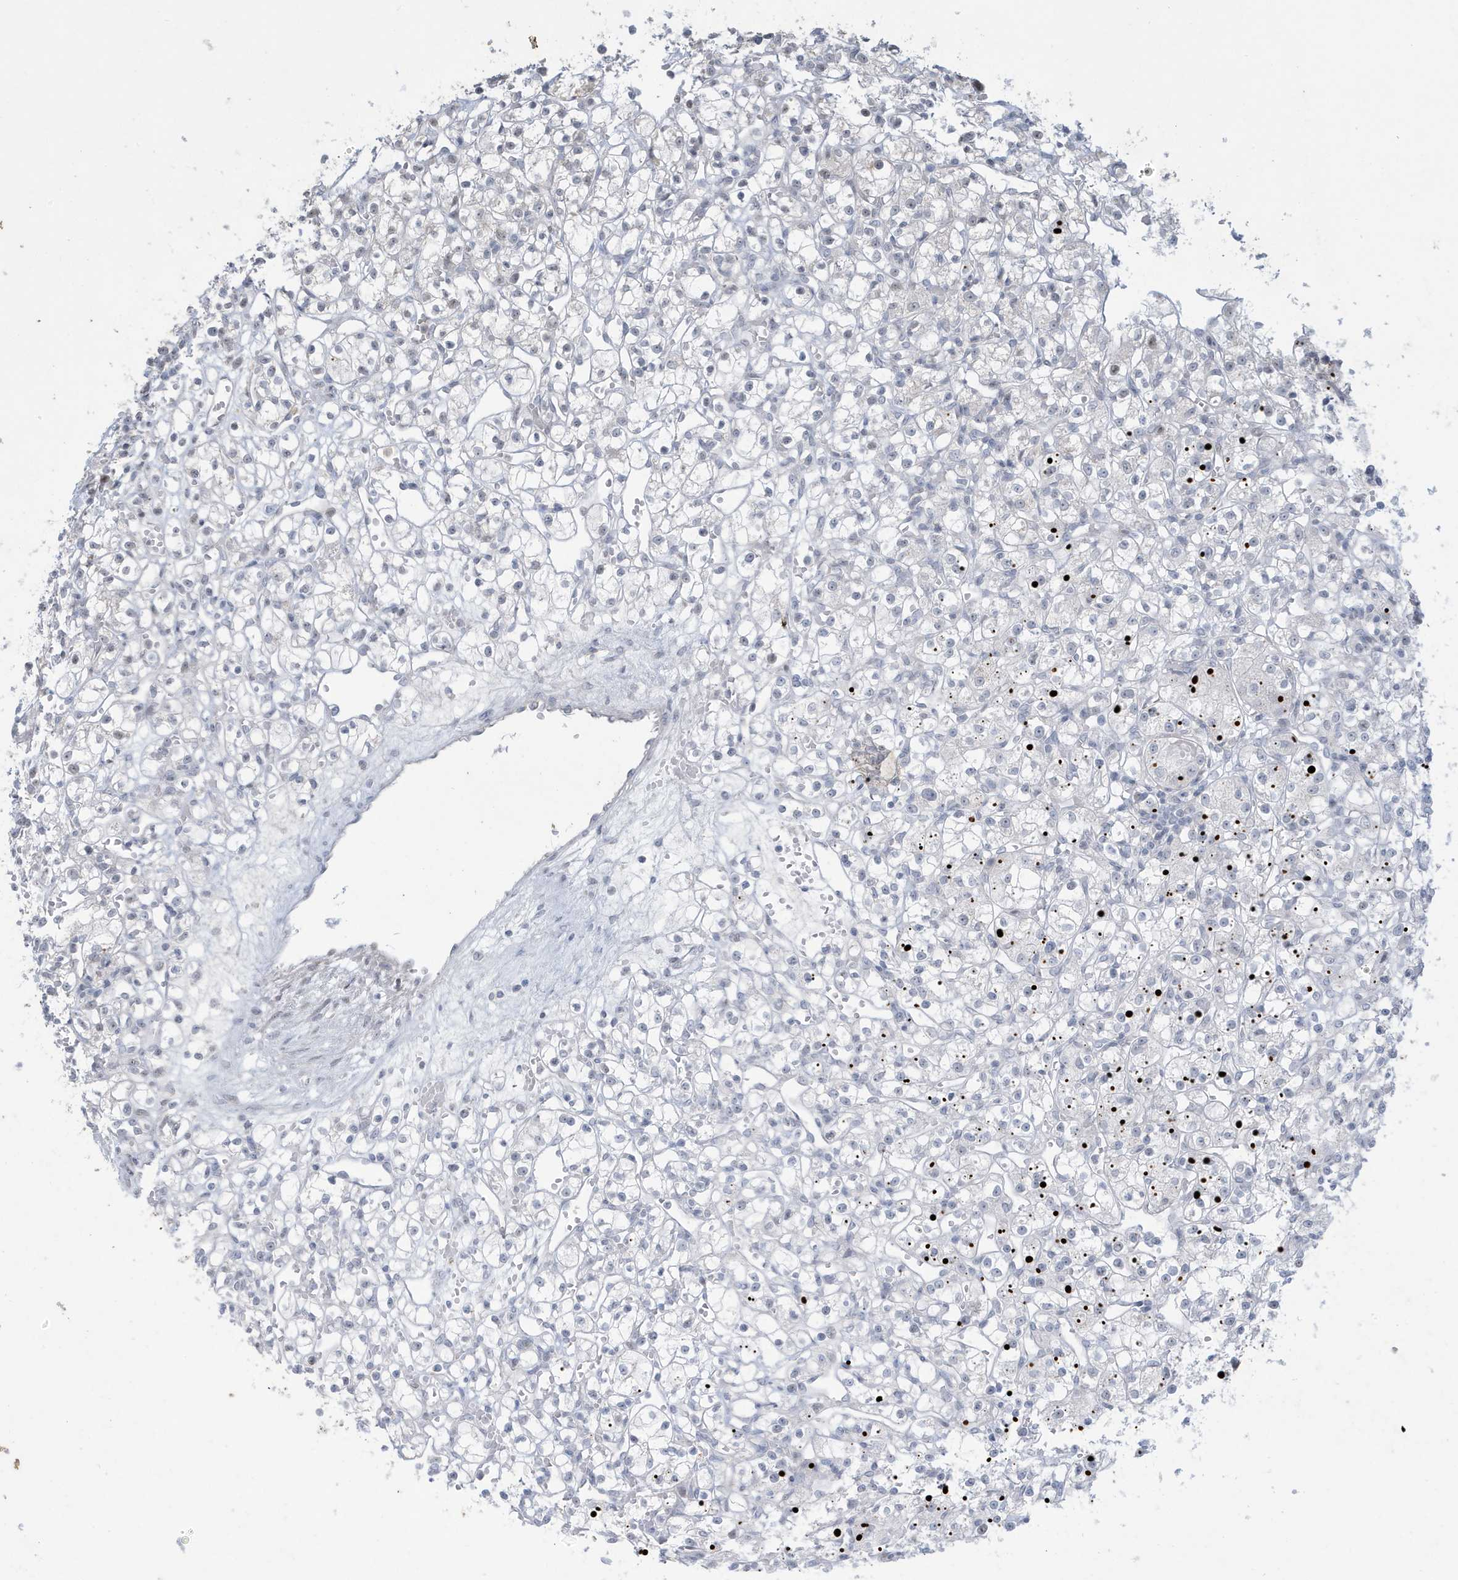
{"staining": {"intensity": "negative", "quantity": "none", "location": "none"}, "tissue": "renal cancer", "cell_type": "Tumor cells", "image_type": "cancer", "snomed": [{"axis": "morphology", "description": "Adenocarcinoma, NOS"}, {"axis": "topography", "description": "Kidney"}], "caption": "There is no significant positivity in tumor cells of renal cancer (adenocarcinoma).", "gene": "FNDC1", "patient": {"sex": "female", "age": 59}}